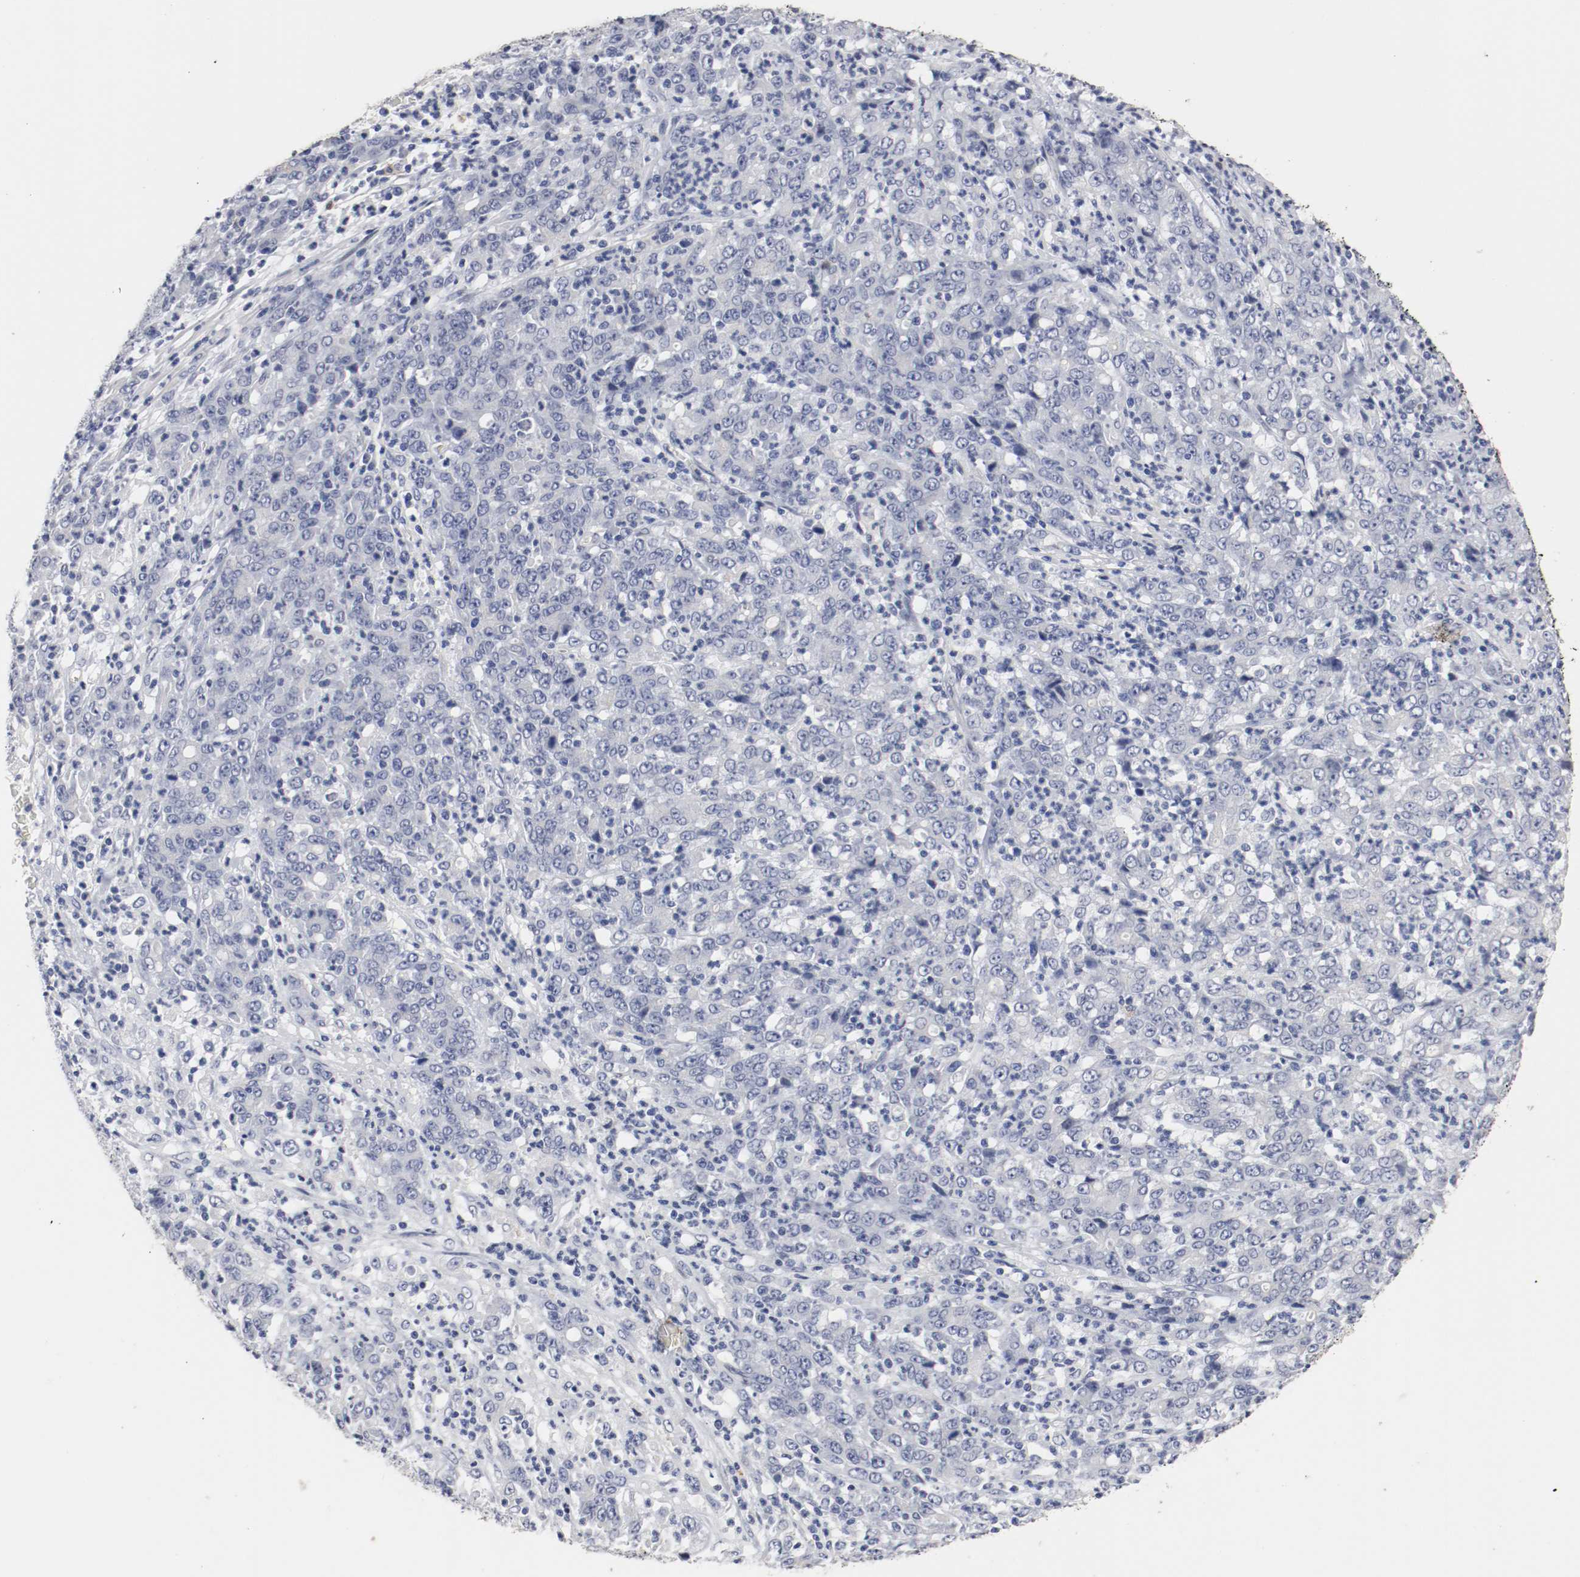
{"staining": {"intensity": "negative", "quantity": "none", "location": "none"}, "tissue": "stomach cancer", "cell_type": "Tumor cells", "image_type": "cancer", "snomed": [{"axis": "morphology", "description": "Adenocarcinoma, NOS"}, {"axis": "topography", "description": "Stomach, lower"}], "caption": "Histopathology image shows no protein staining in tumor cells of stomach cancer (adenocarcinoma) tissue. (DAB (3,3'-diaminobenzidine) IHC visualized using brightfield microscopy, high magnification).", "gene": "KIT", "patient": {"sex": "female", "age": 71}}